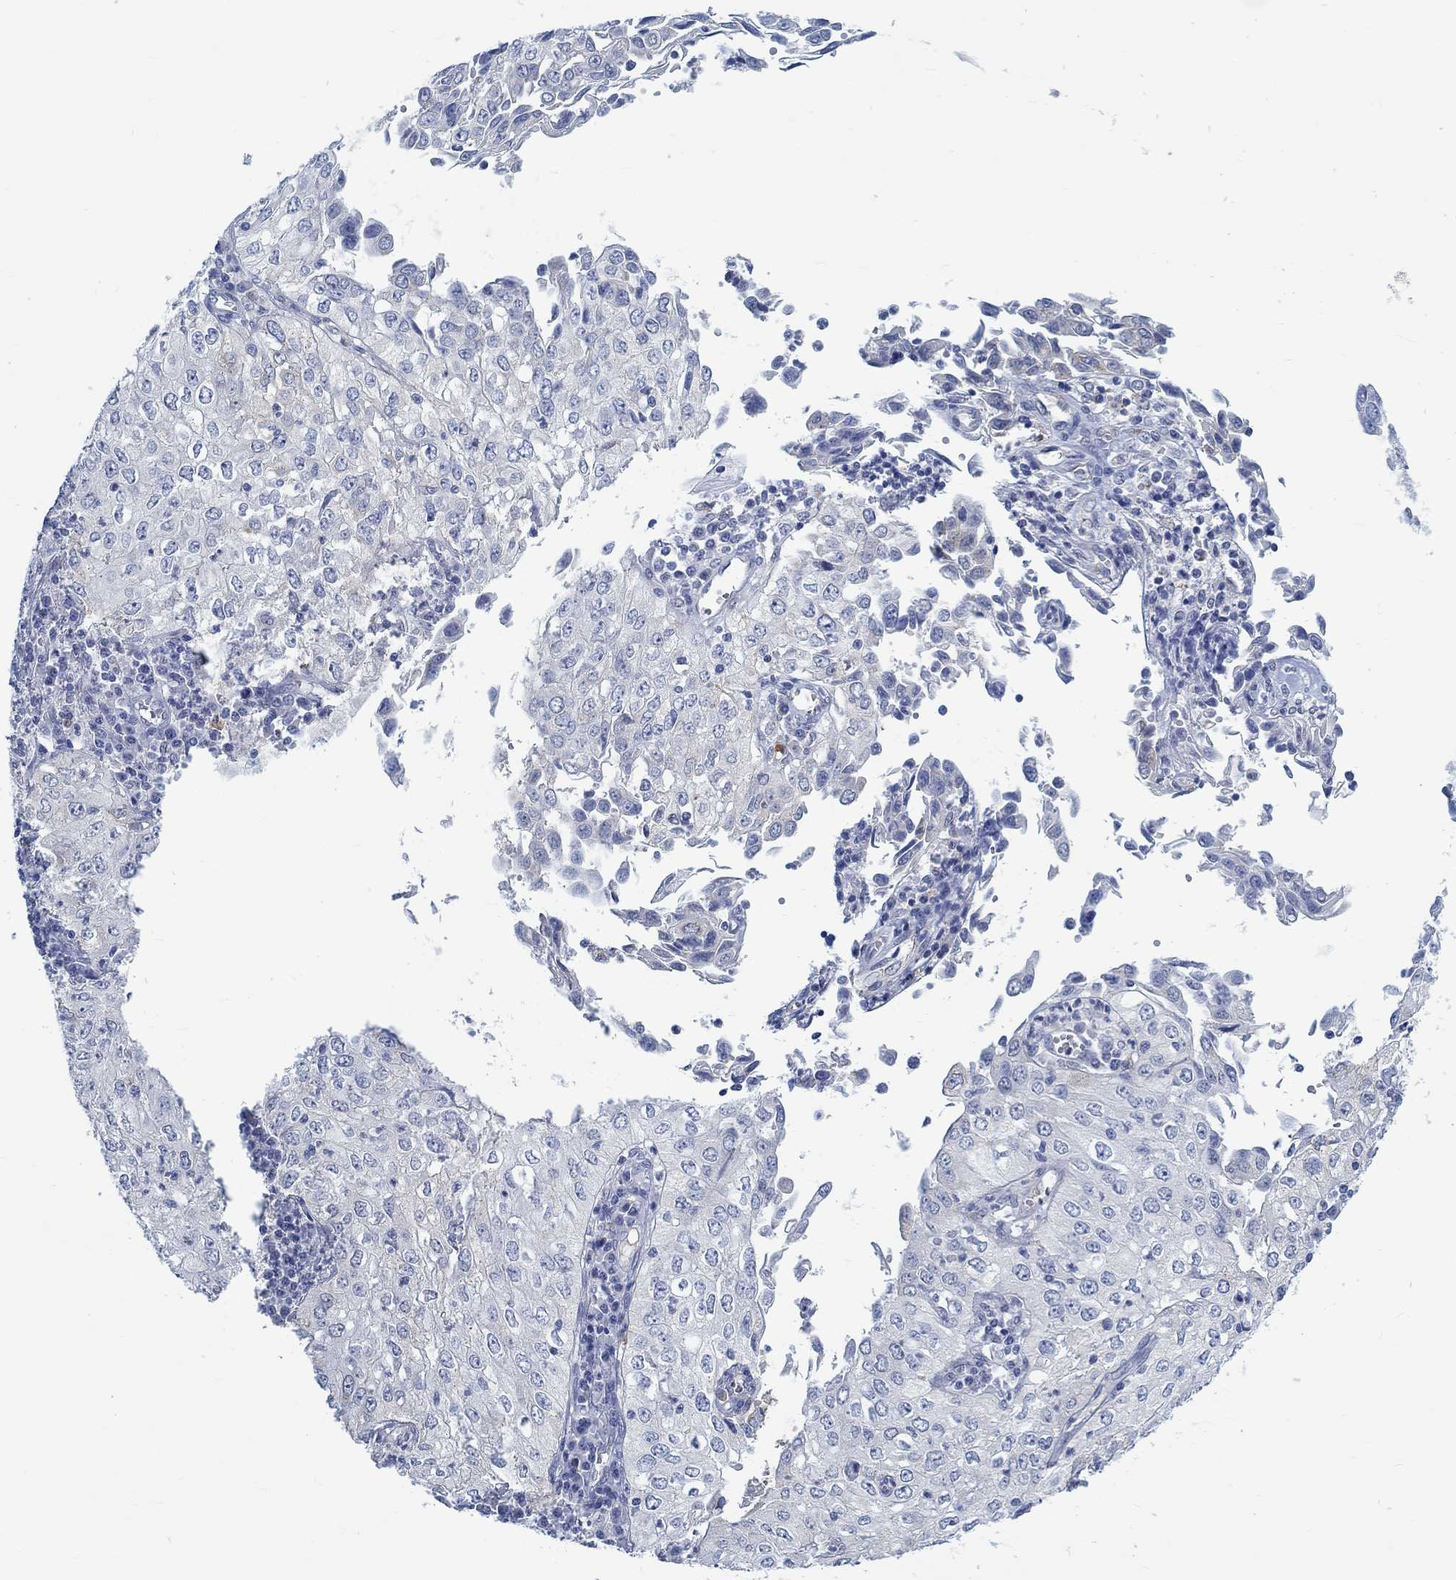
{"staining": {"intensity": "negative", "quantity": "none", "location": "none"}, "tissue": "cervical cancer", "cell_type": "Tumor cells", "image_type": "cancer", "snomed": [{"axis": "morphology", "description": "Squamous cell carcinoma, NOS"}, {"axis": "topography", "description": "Cervix"}], "caption": "Immunohistochemistry photomicrograph of neoplastic tissue: cervical cancer (squamous cell carcinoma) stained with DAB demonstrates no significant protein expression in tumor cells.", "gene": "TEKT4", "patient": {"sex": "female", "age": 24}}